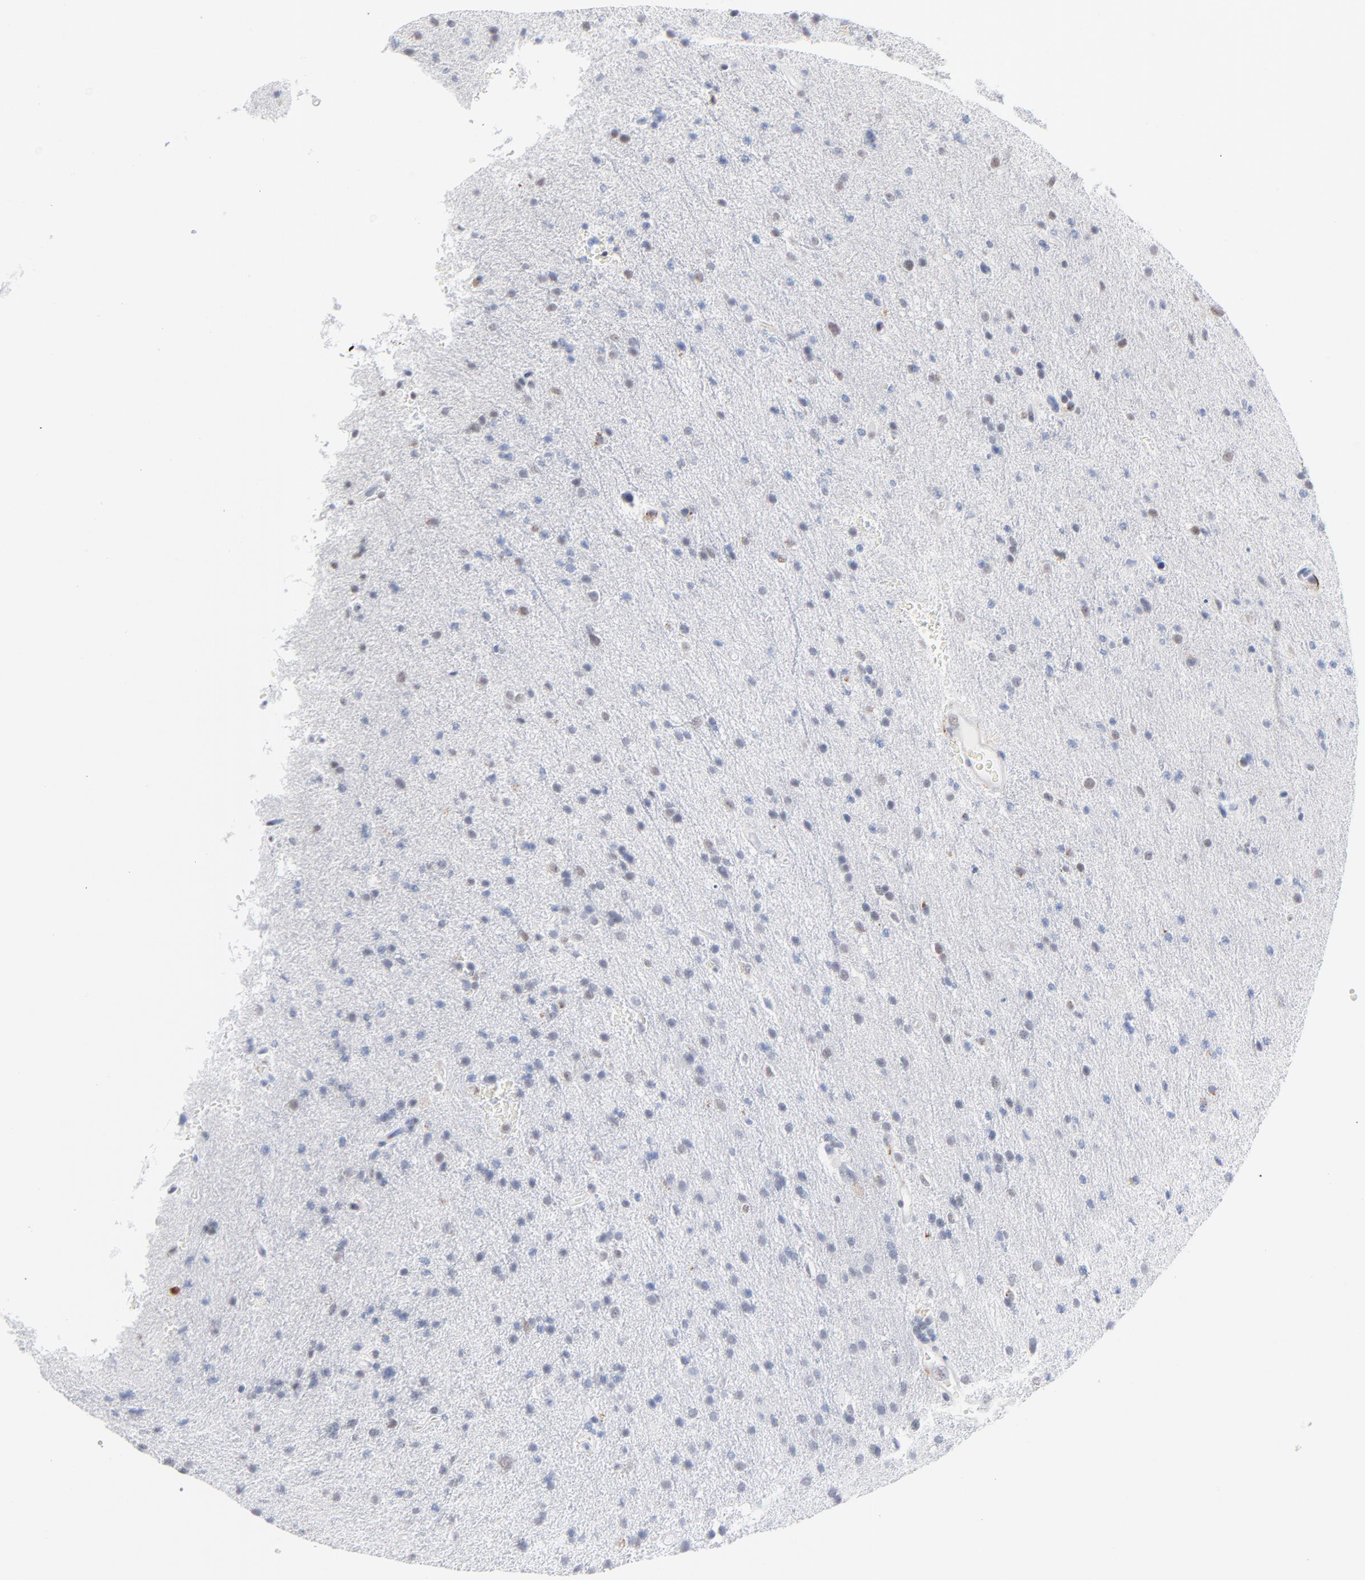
{"staining": {"intensity": "negative", "quantity": "none", "location": "none"}, "tissue": "glioma", "cell_type": "Tumor cells", "image_type": "cancer", "snomed": [{"axis": "morphology", "description": "Glioma, malignant, High grade"}, {"axis": "topography", "description": "Brain"}], "caption": "Immunohistochemistry of high-grade glioma (malignant) exhibits no positivity in tumor cells.", "gene": "LTBP2", "patient": {"sex": "male", "age": 33}}